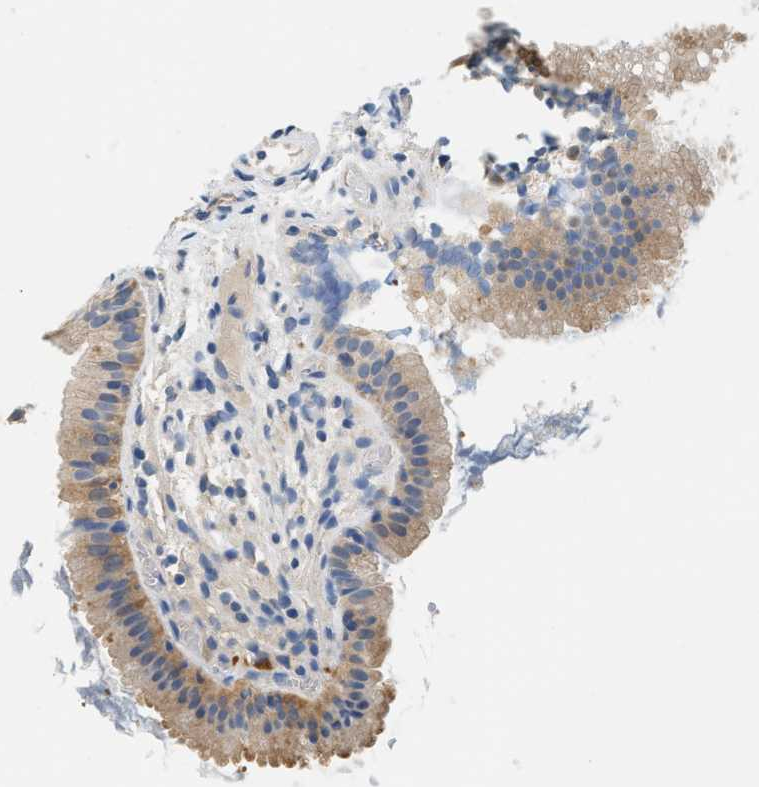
{"staining": {"intensity": "weak", "quantity": "<25%", "location": "cytoplasmic/membranous"}, "tissue": "gallbladder", "cell_type": "Glandular cells", "image_type": "normal", "snomed": [{"axis": "morphology", "description": "Normal tissue, NOS"}, {"axis": "topography", "description": "Gallbladder"}], "caption": "Glandular cells show no significant protein positivity in unremarkable gallbladder. (Brightfield microscopy of DAB IHC at high magnification).", "gene": "SLC35E1", "patient": {"sex": "female", "age": 26}}